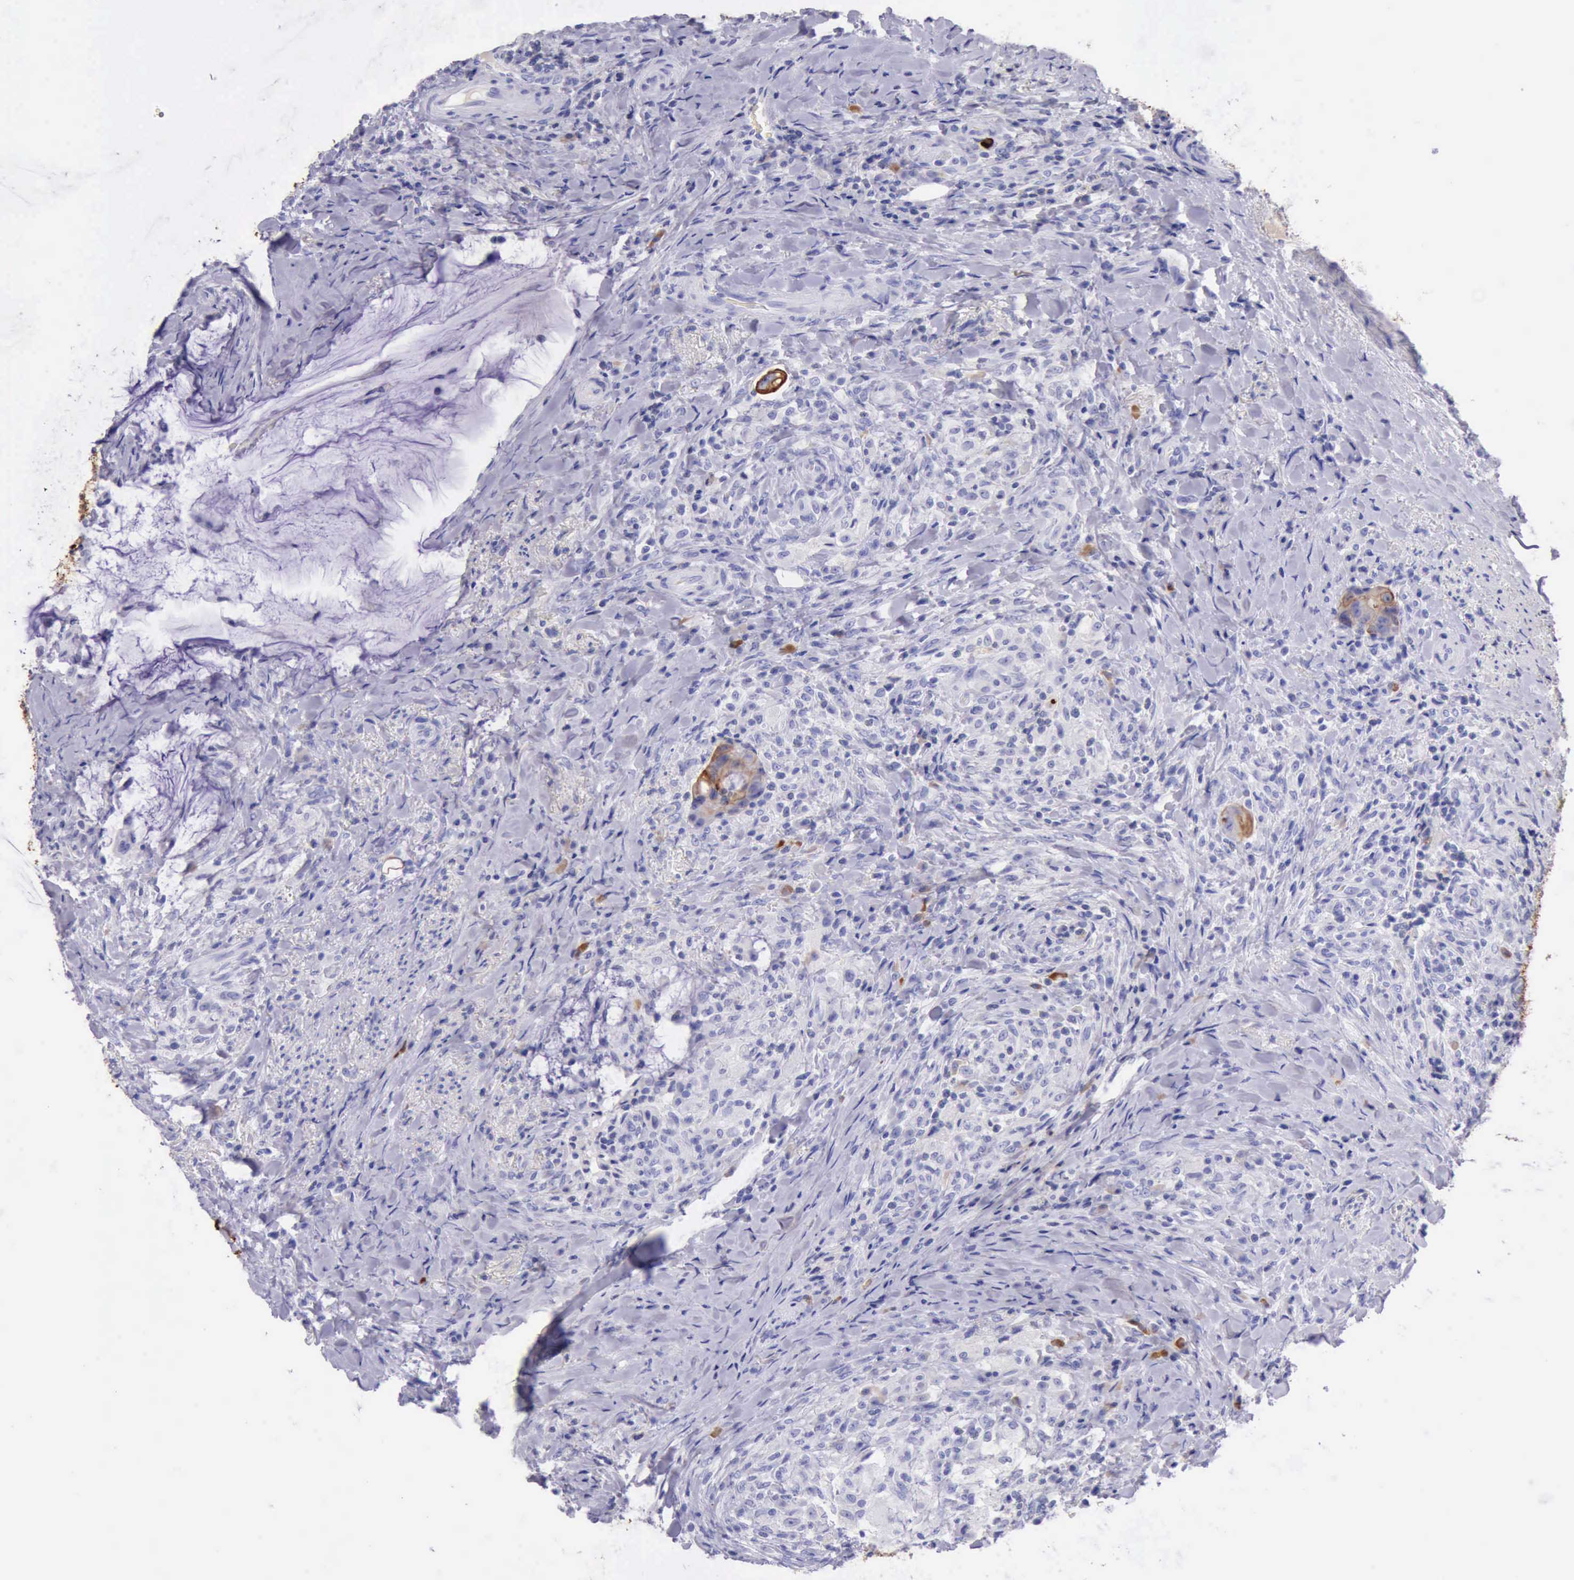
{"staining": {"intensity": "moderate", "quantity": ">75%", "location": "cytoplasmic/membranous"}, "tissue": "colorectal cancer", "cell_type": "Tumor cells", "image_type": "cancer", "snomed": [{"axis": "morphology", "description": "Adenocarcinoma, NOS"}, {"axis": "topography", "description": "Rectum"}], "caption": "A photomicrograph of human adenocarcinoma (colorectal) stained for a protein demonstrates moderate cytoplasmic/membranous brown staining in tumor cells.", "gene": "KRT8", "patient": {"sex": "female", "age": 71}}